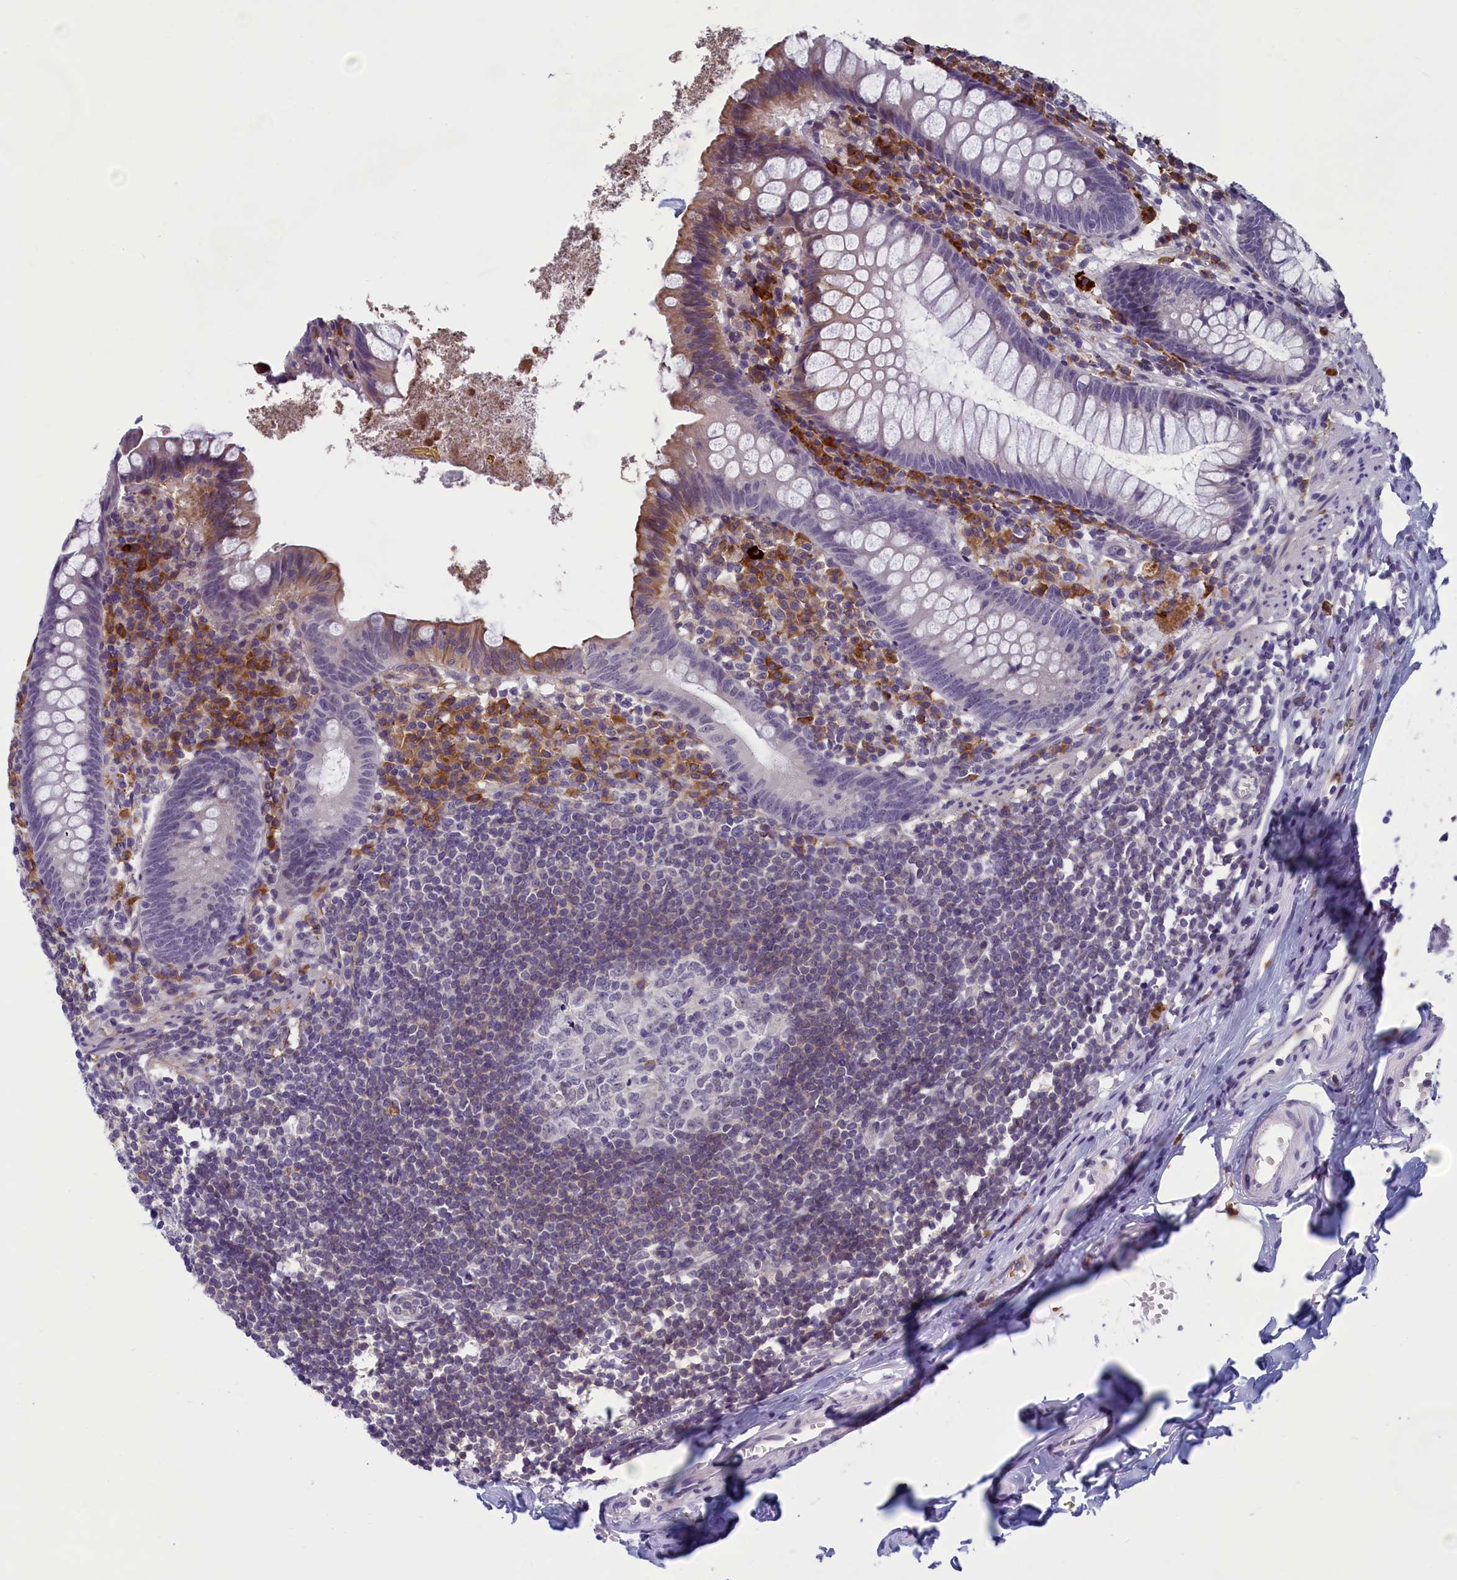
{"staining": {"intensity": "weak", "quantity": "25%-75%", "location": "cytoplasmic/membranous"}, "tissue": "appendix", "cell_type": "Glandular cells", "image_type": "normal", "snomed": [{"axis": "morphology", "description": "Normal tissue, NOS"}, {"axis": "topography", "description": "Appendix"}], "caption": "The histopathology image reveals immunohistochemical staining of unremarkable appendix. There is weak cytoplasmic/membranous positivity is present in approximately 25%-75% of glandular cells. (Stains: DAB (3,3'-diaminobenzidine) in brown, nuclei in blue, Microscopy: brightfield microscopy at high magnification).", "gene": "CNEP1R1", "patient": {"sex": "female", "age": 51}}